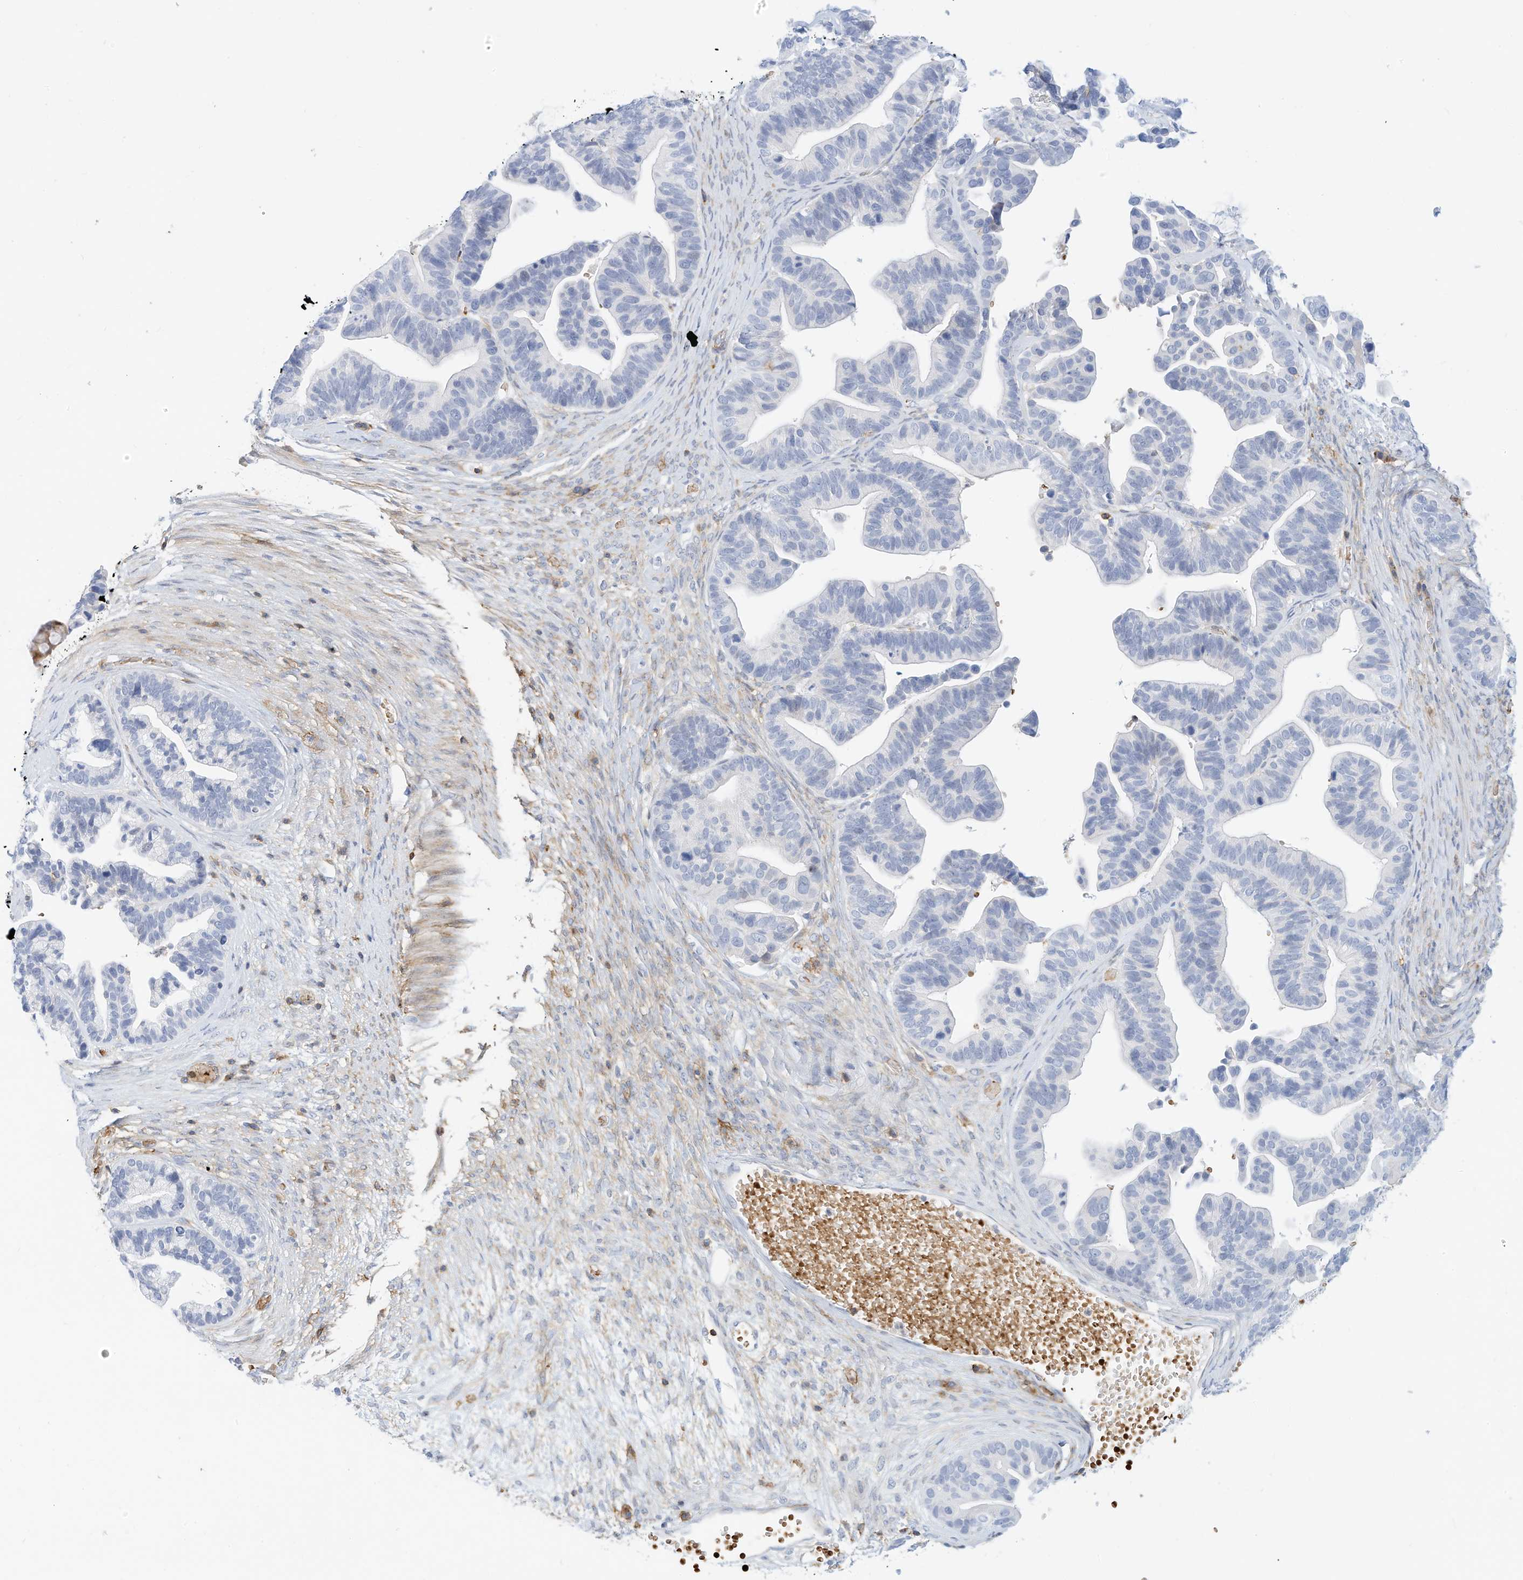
{"staining": {"intensity": "negative", "quantity": "none", "location": "none"}, "tissue": "ovarian cancer", "cell_type": "Tumor cells", "image_type": "cancer", "snomed": [{"axis": "morphology", "description": "Cystadenocarcinoma, serous, NOS"}, {"axis": "topography", "description": "Ovary"}], "caption": "This is an immunohistochemistry histopathology image of human serous cystadenocarcinoma (ovarian). There is no expression in tumor cells.", "gene": "TXNDC9", "patient": {"sex": "female", "age": 56}}